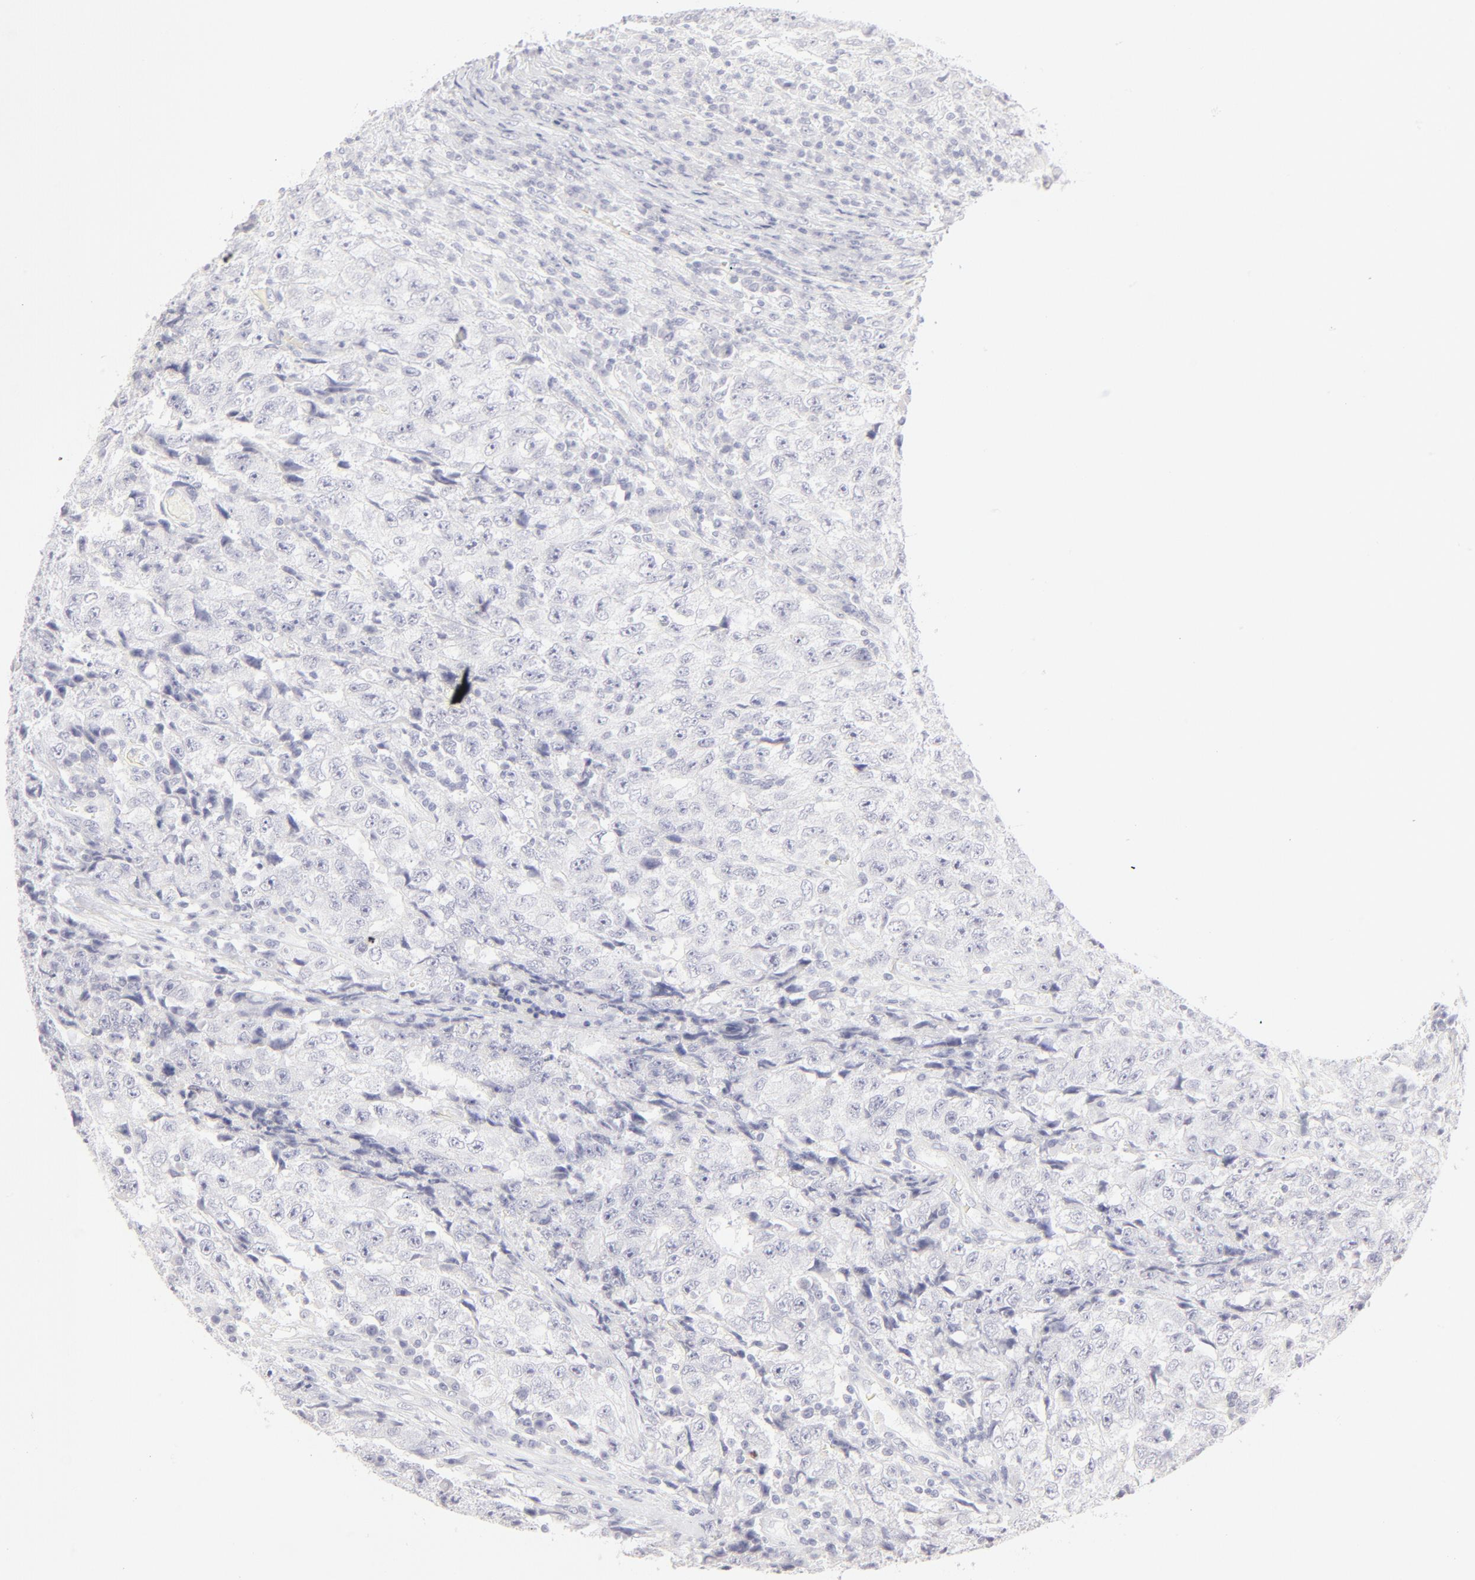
{"staining": {"intensity": "negative", "quantity": "none", "location": "none"}, "tissue": "testis cancer", "cell_type": "Tumor cells", "image_type": "cancer", "snomed": [{"axis": "morphology", "description": "Necrosis, NOS"}, {"axis": "morphology", "description": "Carcinoma, Embryonal, NOS"}, {"axis": "topography", "description": "Testis"}], "caption": "A high-resolution histopathology image shows IHC staining of testis cancer (embryonal carcinoma), which reveals no significant expression in tumor cells.", "gene": "ELF3", "patient": {"sex": "male", "age": 19}}